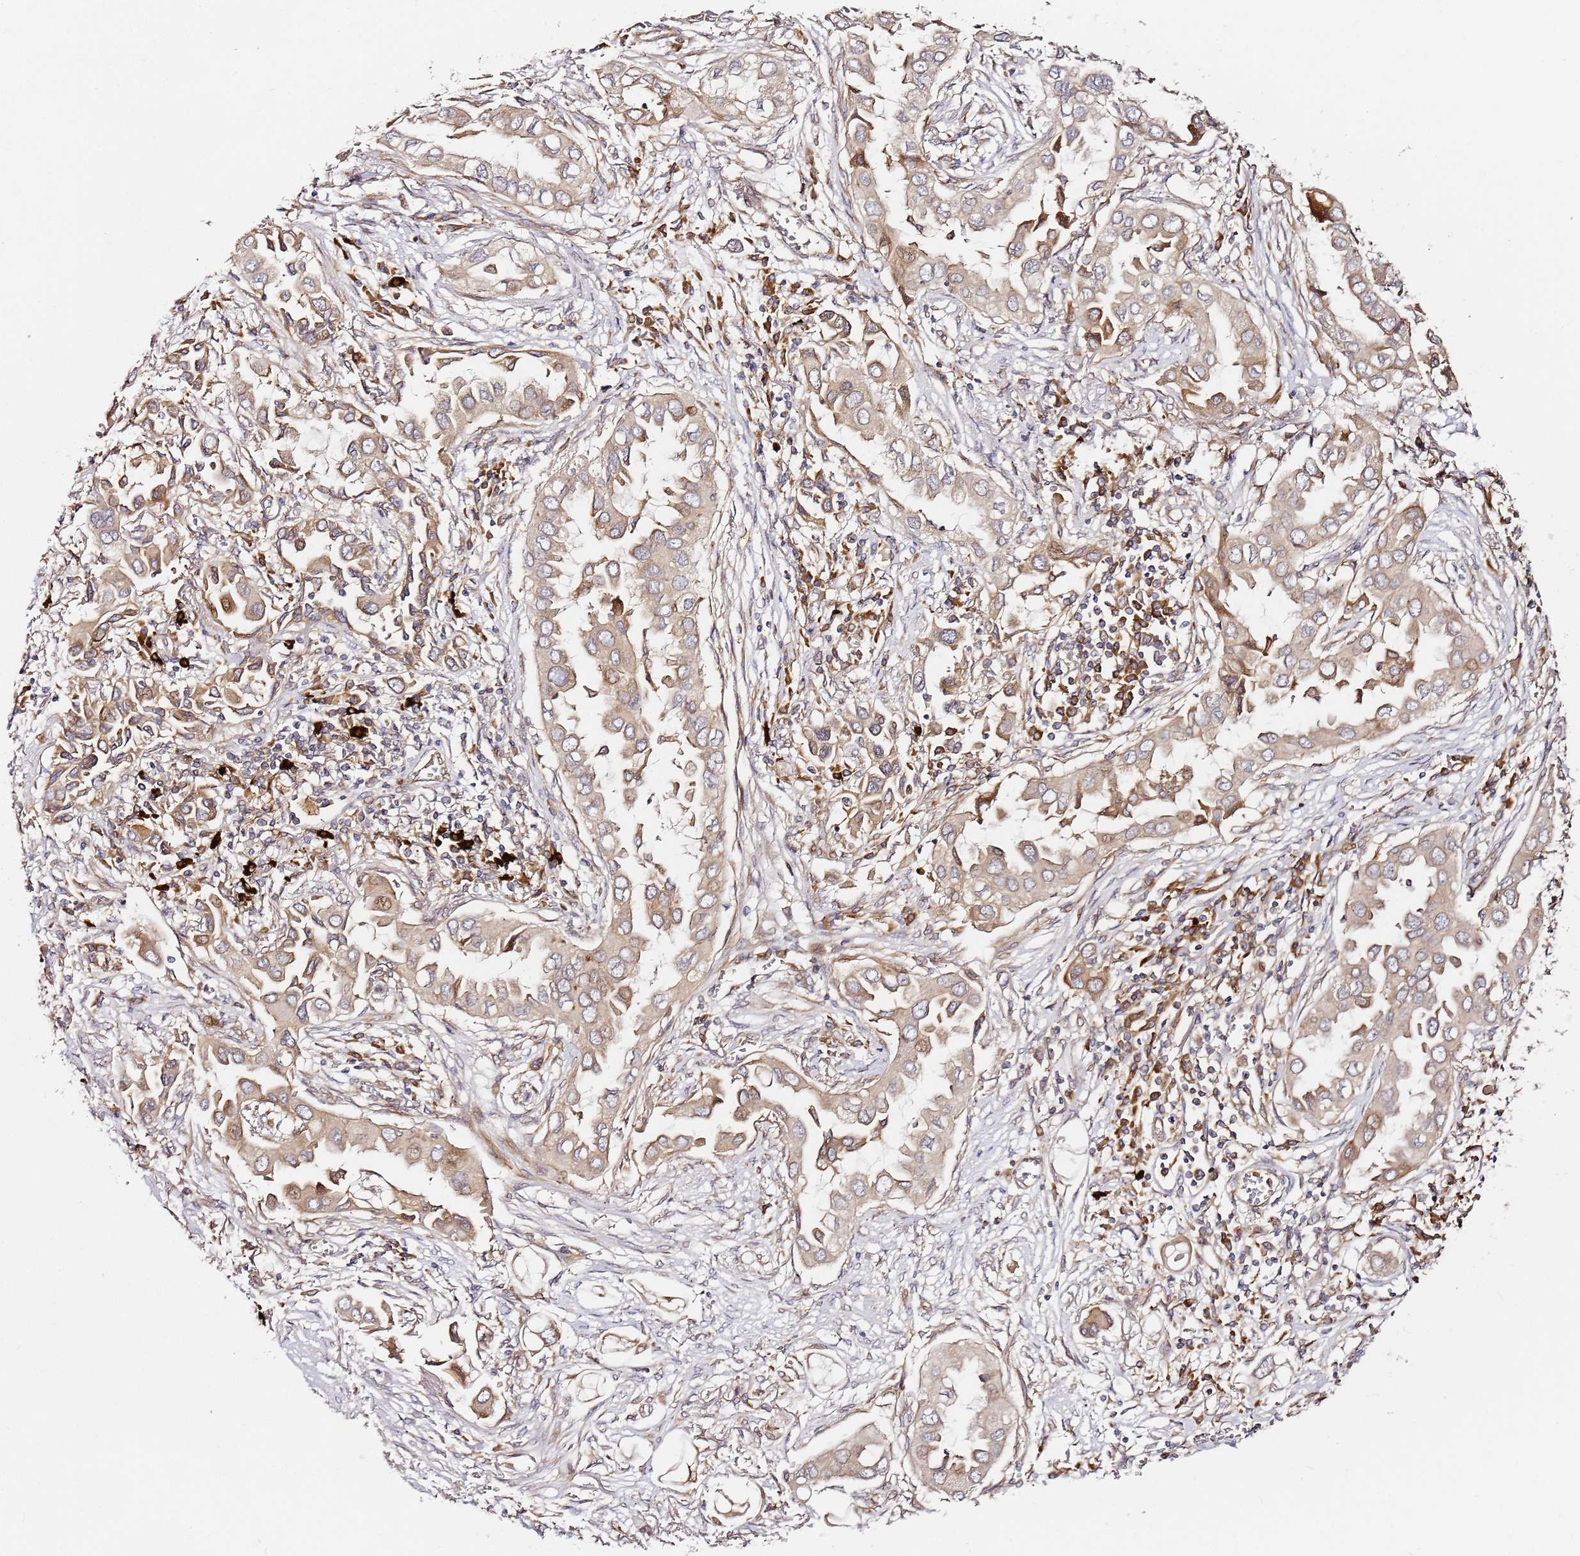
{"staining": {"intensity": "moderate", "quantity": "25%-75%", "location": "cytoplasmic/membranous"}, "tissue": "lung cancer", "cell_type": "Tumor cells", "image_type": "cancer", "snomed": [{"axis": "morphology", "description": "Adenocarcinoma, NOS"}, {"axis": "topography", "description": "Lung"}], "caption": "Immunohistochemical staining of human lung cancer displays medium levels of moderate cytoplasmic/membranous protein positivity in approximately 25%-75% of tumor cells.", "gene": "RPS3A", "patient": {"sex": "female", "age": 76}}